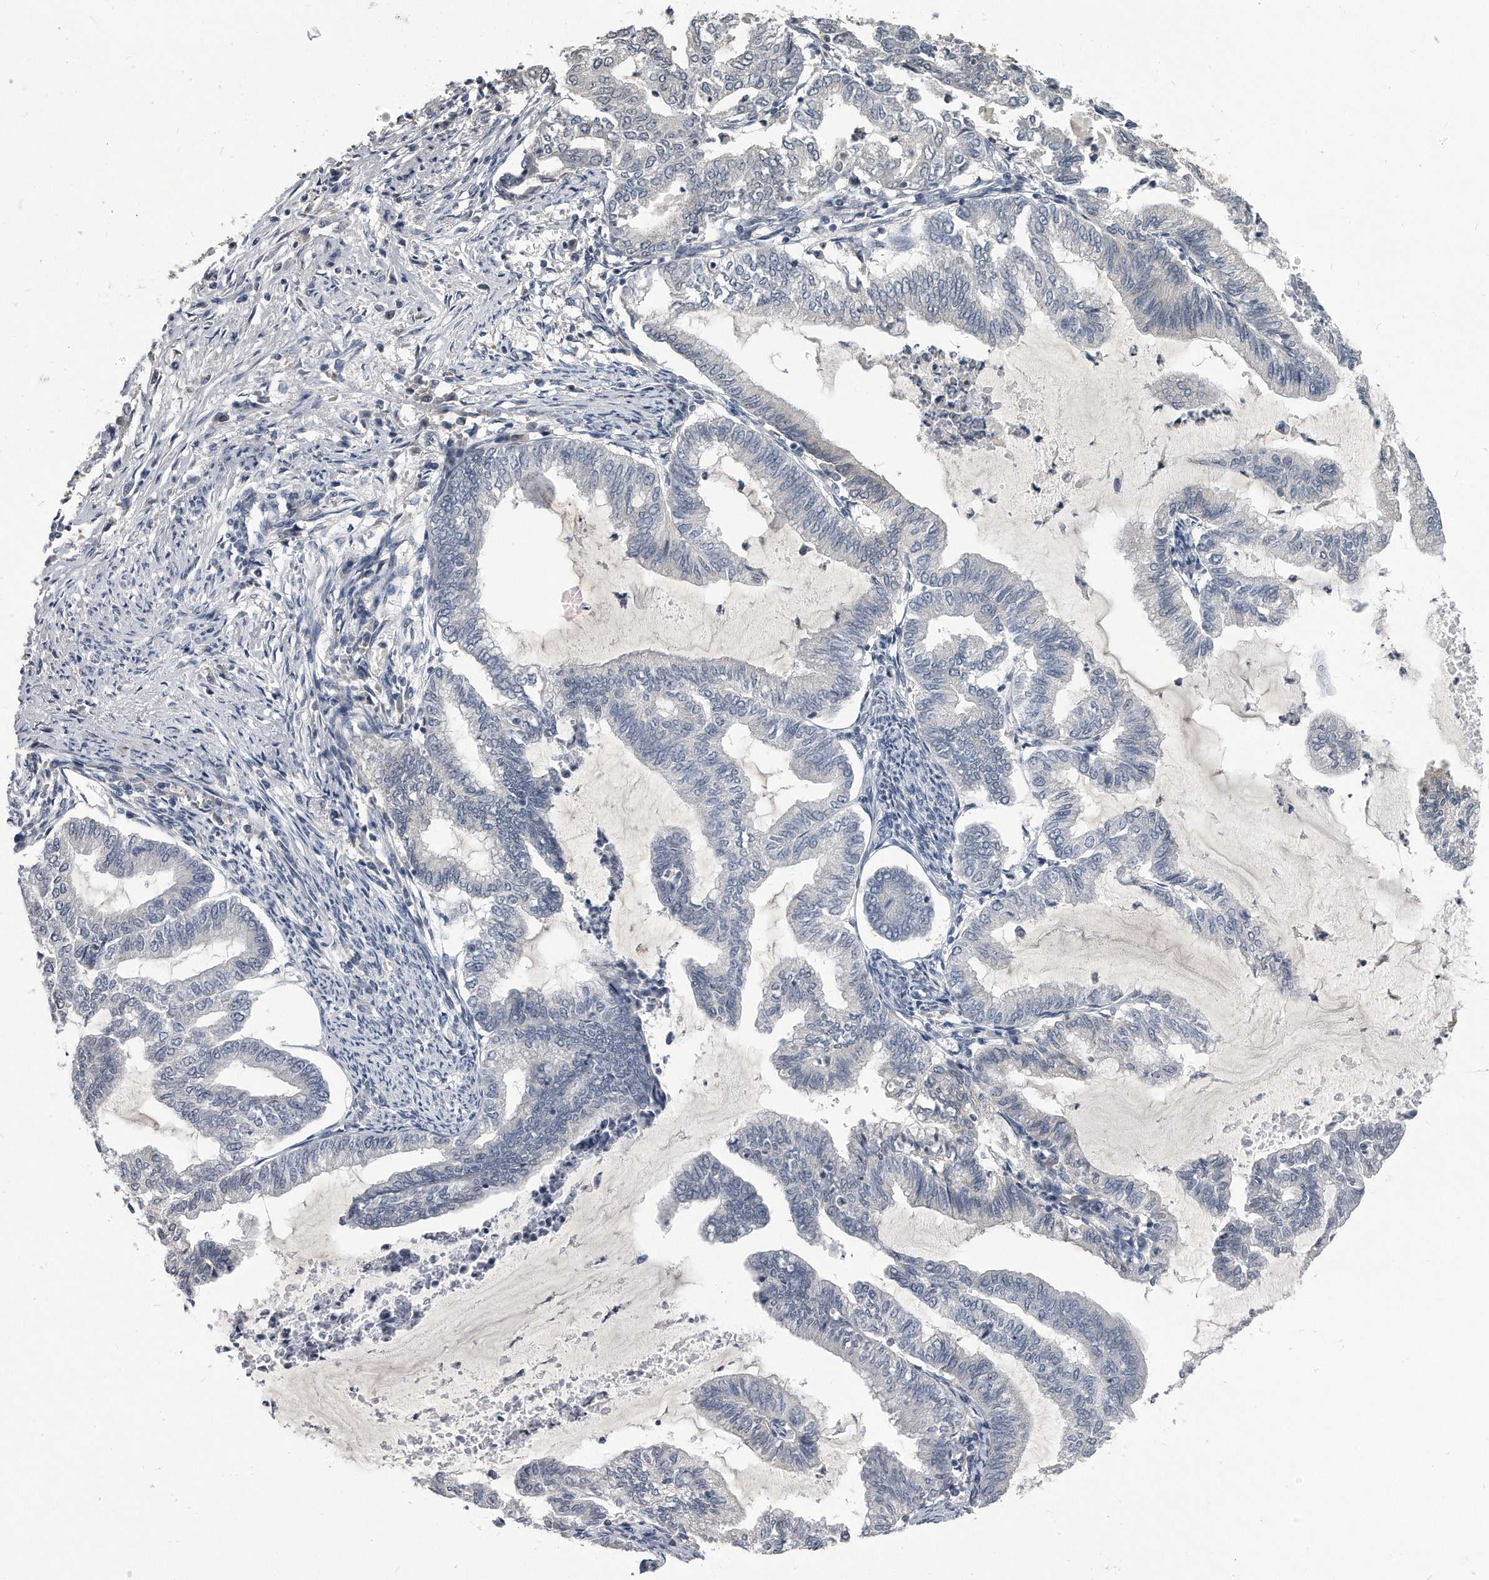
{"staining": {"intensity": "negative", "quantity": "none", "location": "none"}, "tissue": "endometrial cancer", "cell_type": "Tumor cells", "image_type": "cancer", "snomed": [{"axis": "morphology", "description": "Adenocarcinoma, NOS"}, {"axis": "topography", "description": "Endometrium"}], "caption": "Tumor cells show no significant expression in endometrial adenocarcinoma. (IHC, brightfield microscopy, high magnification).", "gene": "PDXK", "patient": {"sex": "female", "age": 79}}